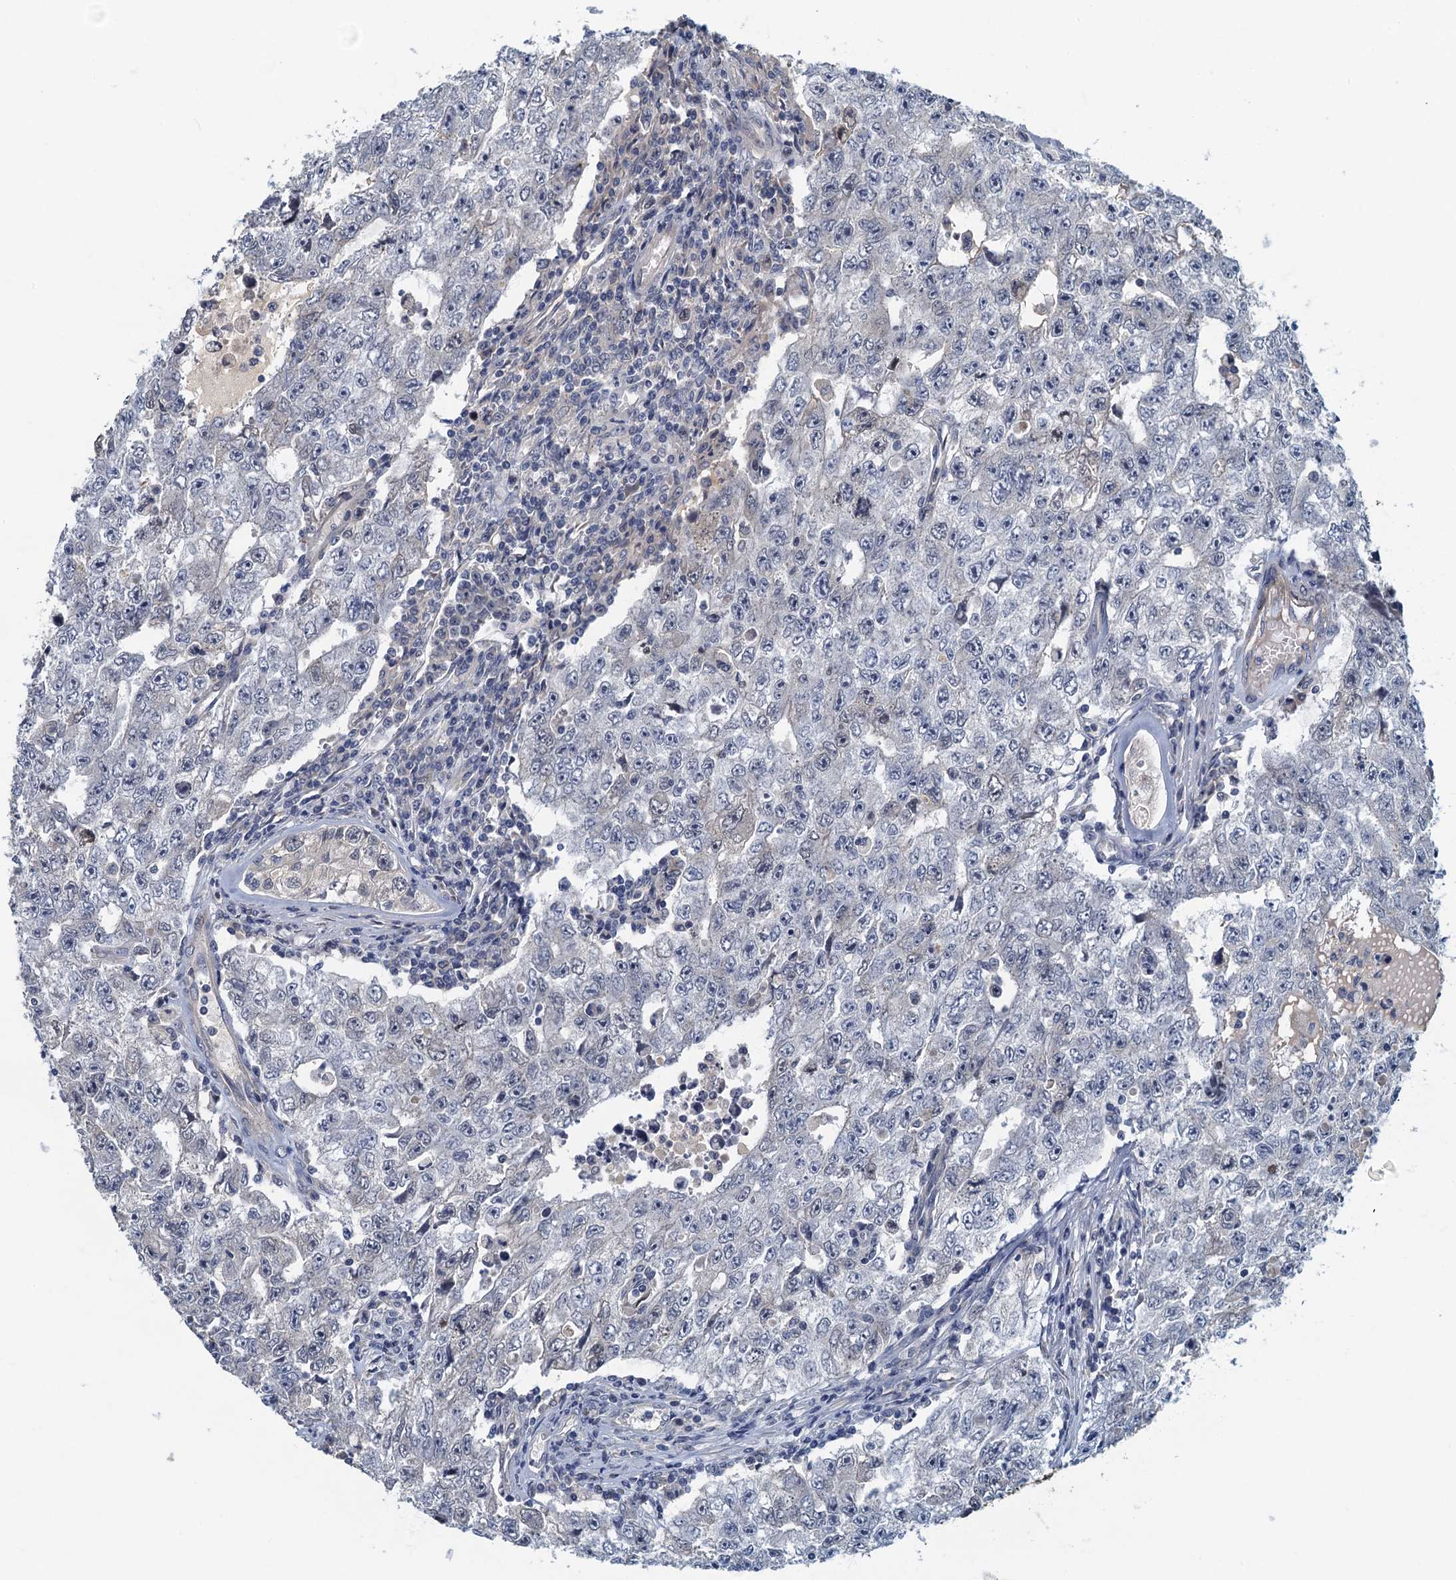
{"staining": {"intensity": "negative", "quantity": "none", "location": "none"}, "tissue": "testis cancer", "cell_type": "Tumor cells", "image_type": "cancer", "snomed": [{"axis": "morphology", "description": "Carcinoma, Embryonal, NOS"}, {"axis": "topography", "description": "Testis"}], "caption": "Human testis cancer (embryonal carcinoma) stained for a protein using immunohistochemistry (IHC) reveals no staining in tumor cells.", "gene": "CKAP2L", "patient": {"sex": "male", "age": 17}}